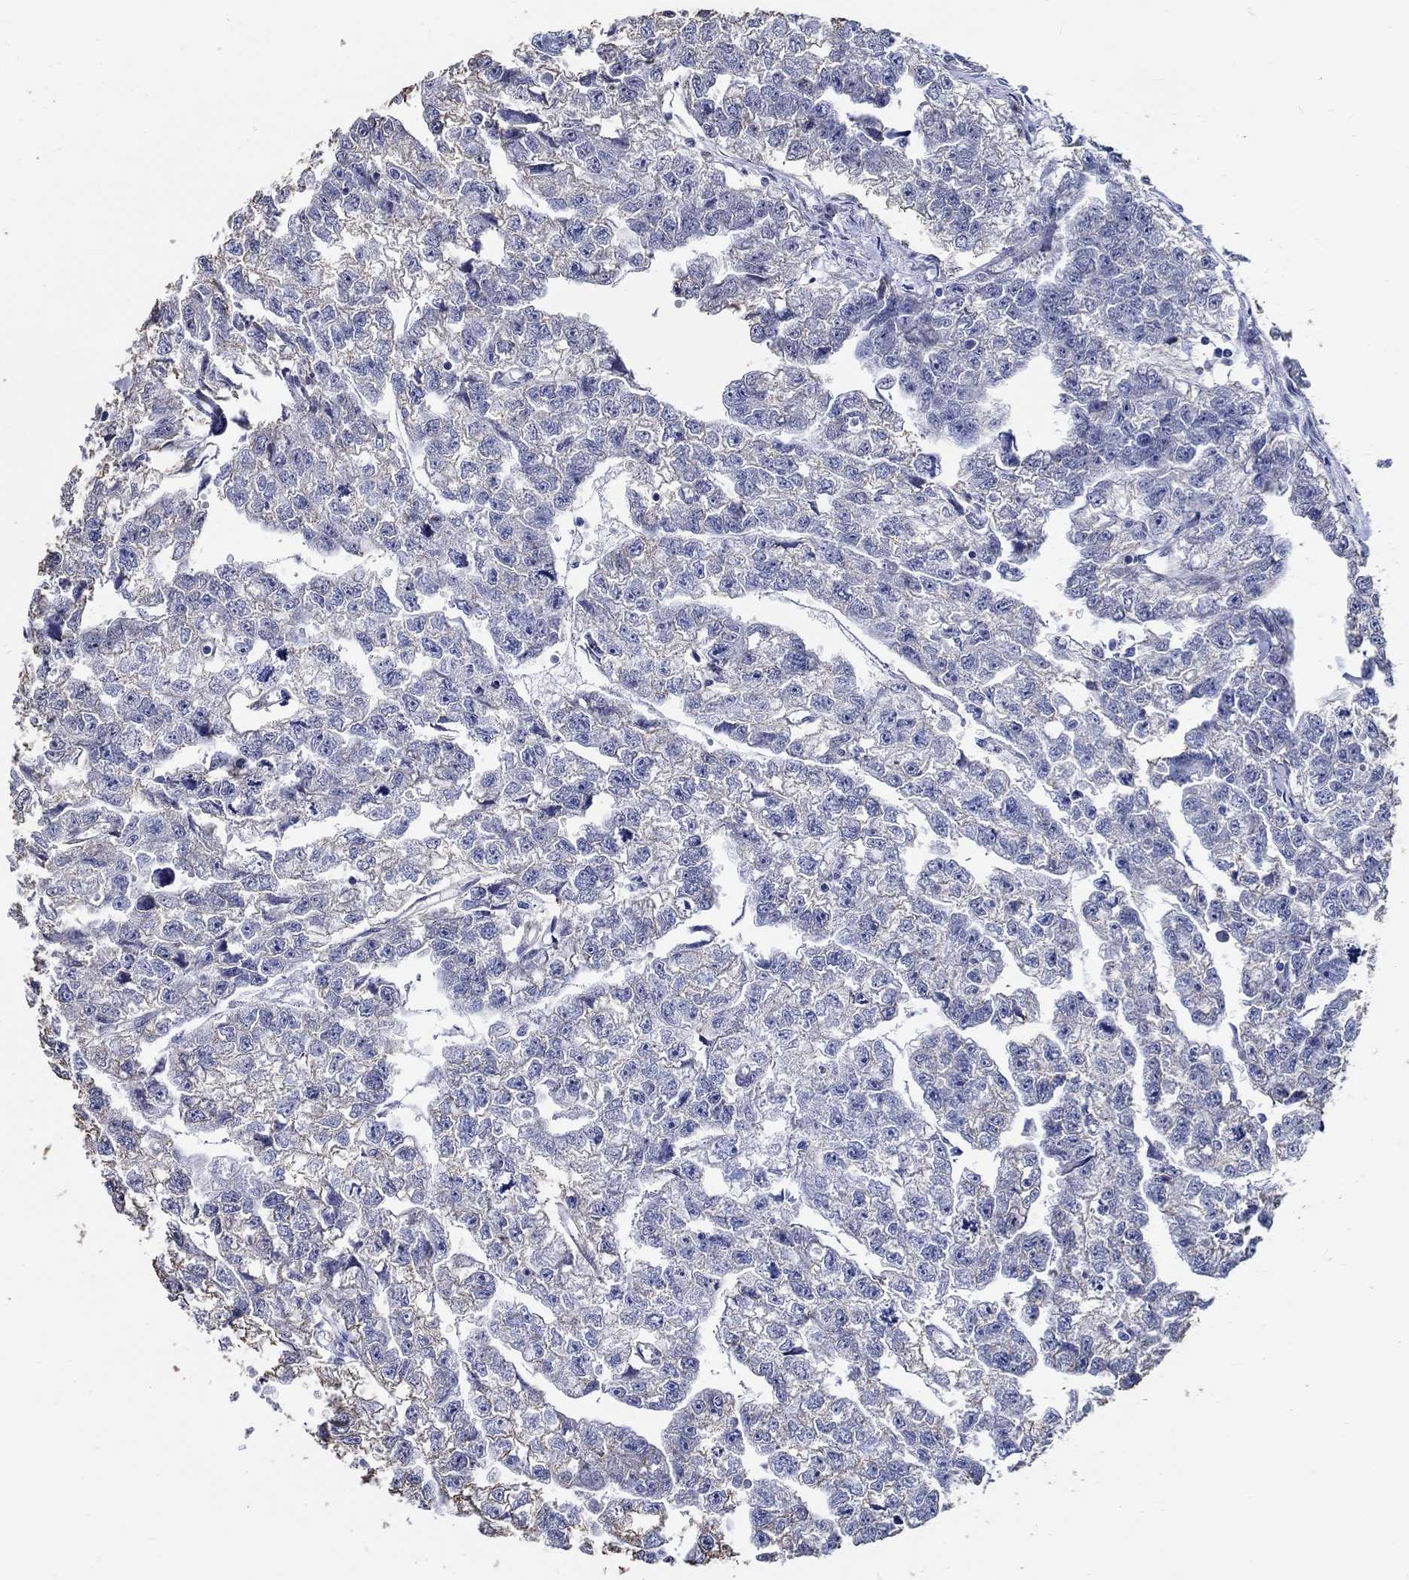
{"staining": {"intensity": "negative", "quantity": "none", "location": "none"}, "tissue": "testis cancer", "cell_type": "Tumor cells", "image_type": "cancer", "snomed": [{"axis": "morphology", "description": "Carcinoma, Embryonal, NOS"}, {"axis": "morphology", "description": "Teratoma, malignant, NOS"}, {"axis": "topography", "description": "Testis"}], "caption": "This photomicrograph is of testis cancer stained with immunohistochemistry (IHC) to label a protein in brown with the nuclei are counter-stained blue. There is no positivity in tumor cells.", "gene": "PDE1B", "patient": {"sex": "male", "age": 44}}